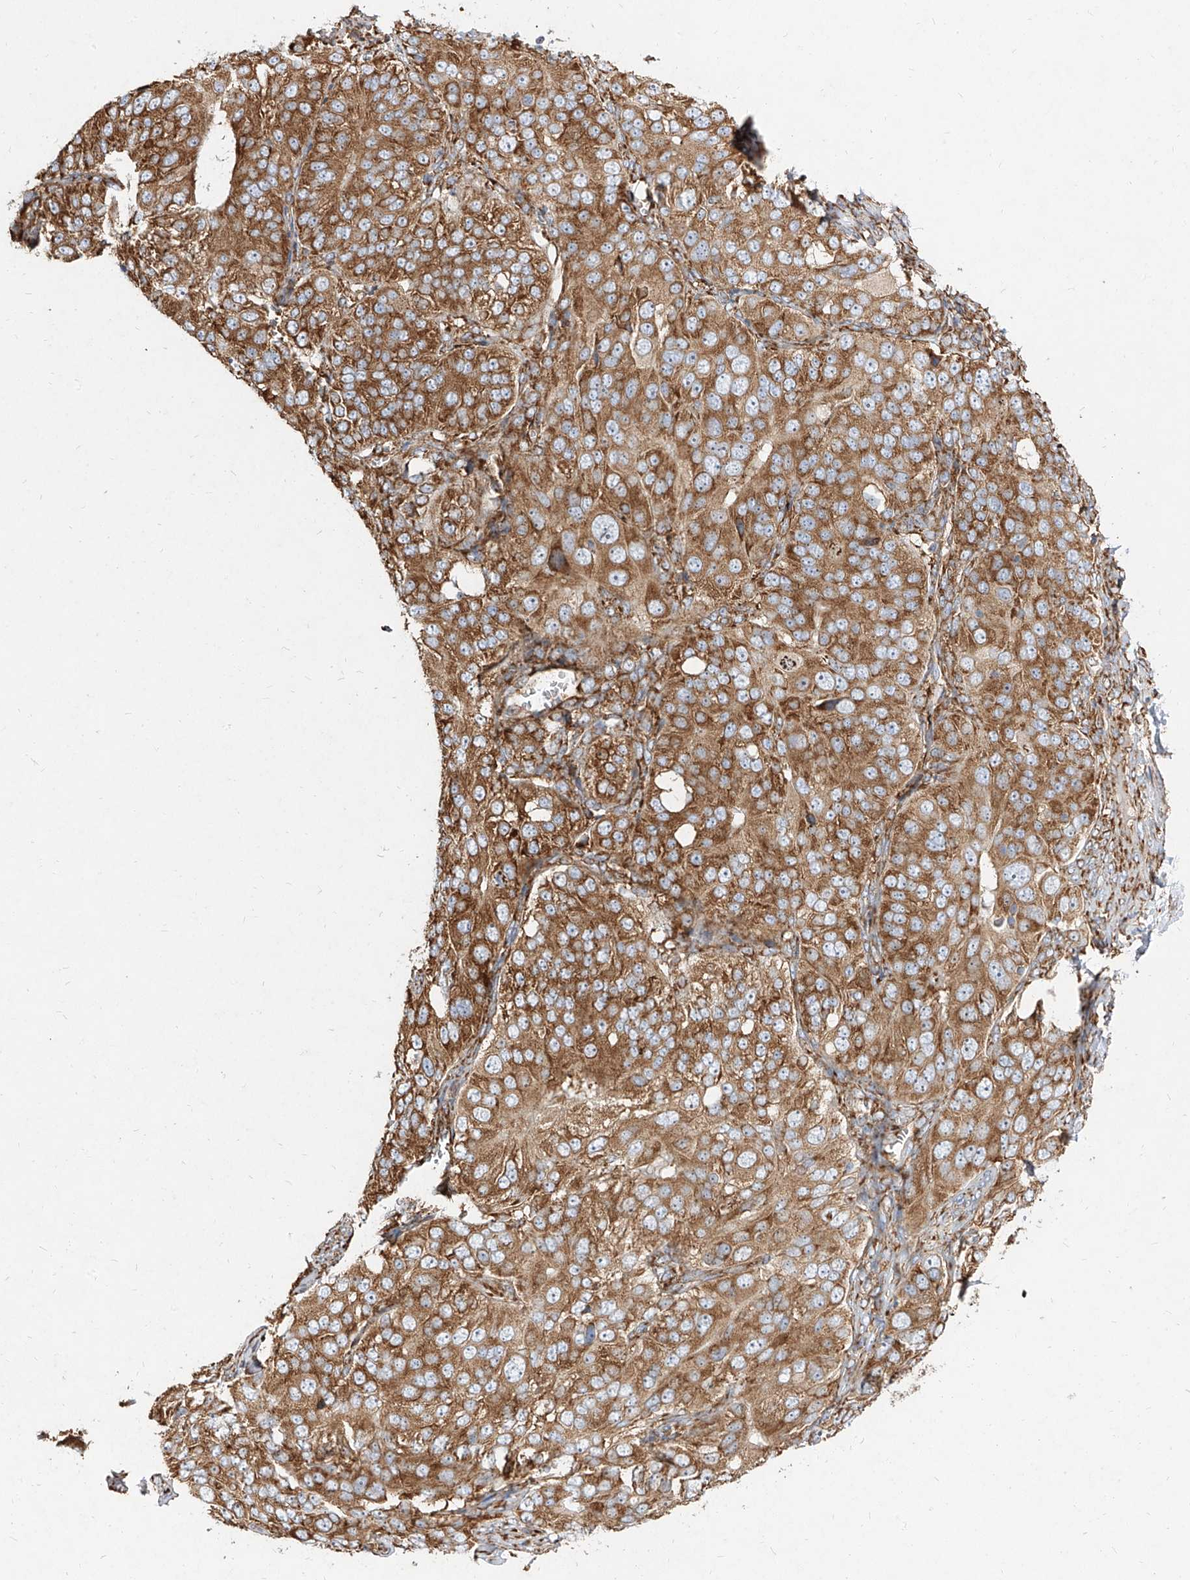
{"staining": {"intensity": "moderate", "quantity": ">75%", "location": "cytoplasmic/membranous"}, "tissue": "ovarian cancer", "cell_type": "Tumor cells", "image_type": "cancer", "snomed": [{"axis": "morphology", "description": "Carcinoma, endometroid"}, {"axis": "topography", "description": "Ovary"}], "caption": "Human ovarian cancer (endometroid carcinoma) stained with a brown dye demonstrates moderate cytoplasmic/membranous positive staining in about >75% of tumor cells.", "gene": "RPS25", "patient": {"sex": "female", "age": 51}}